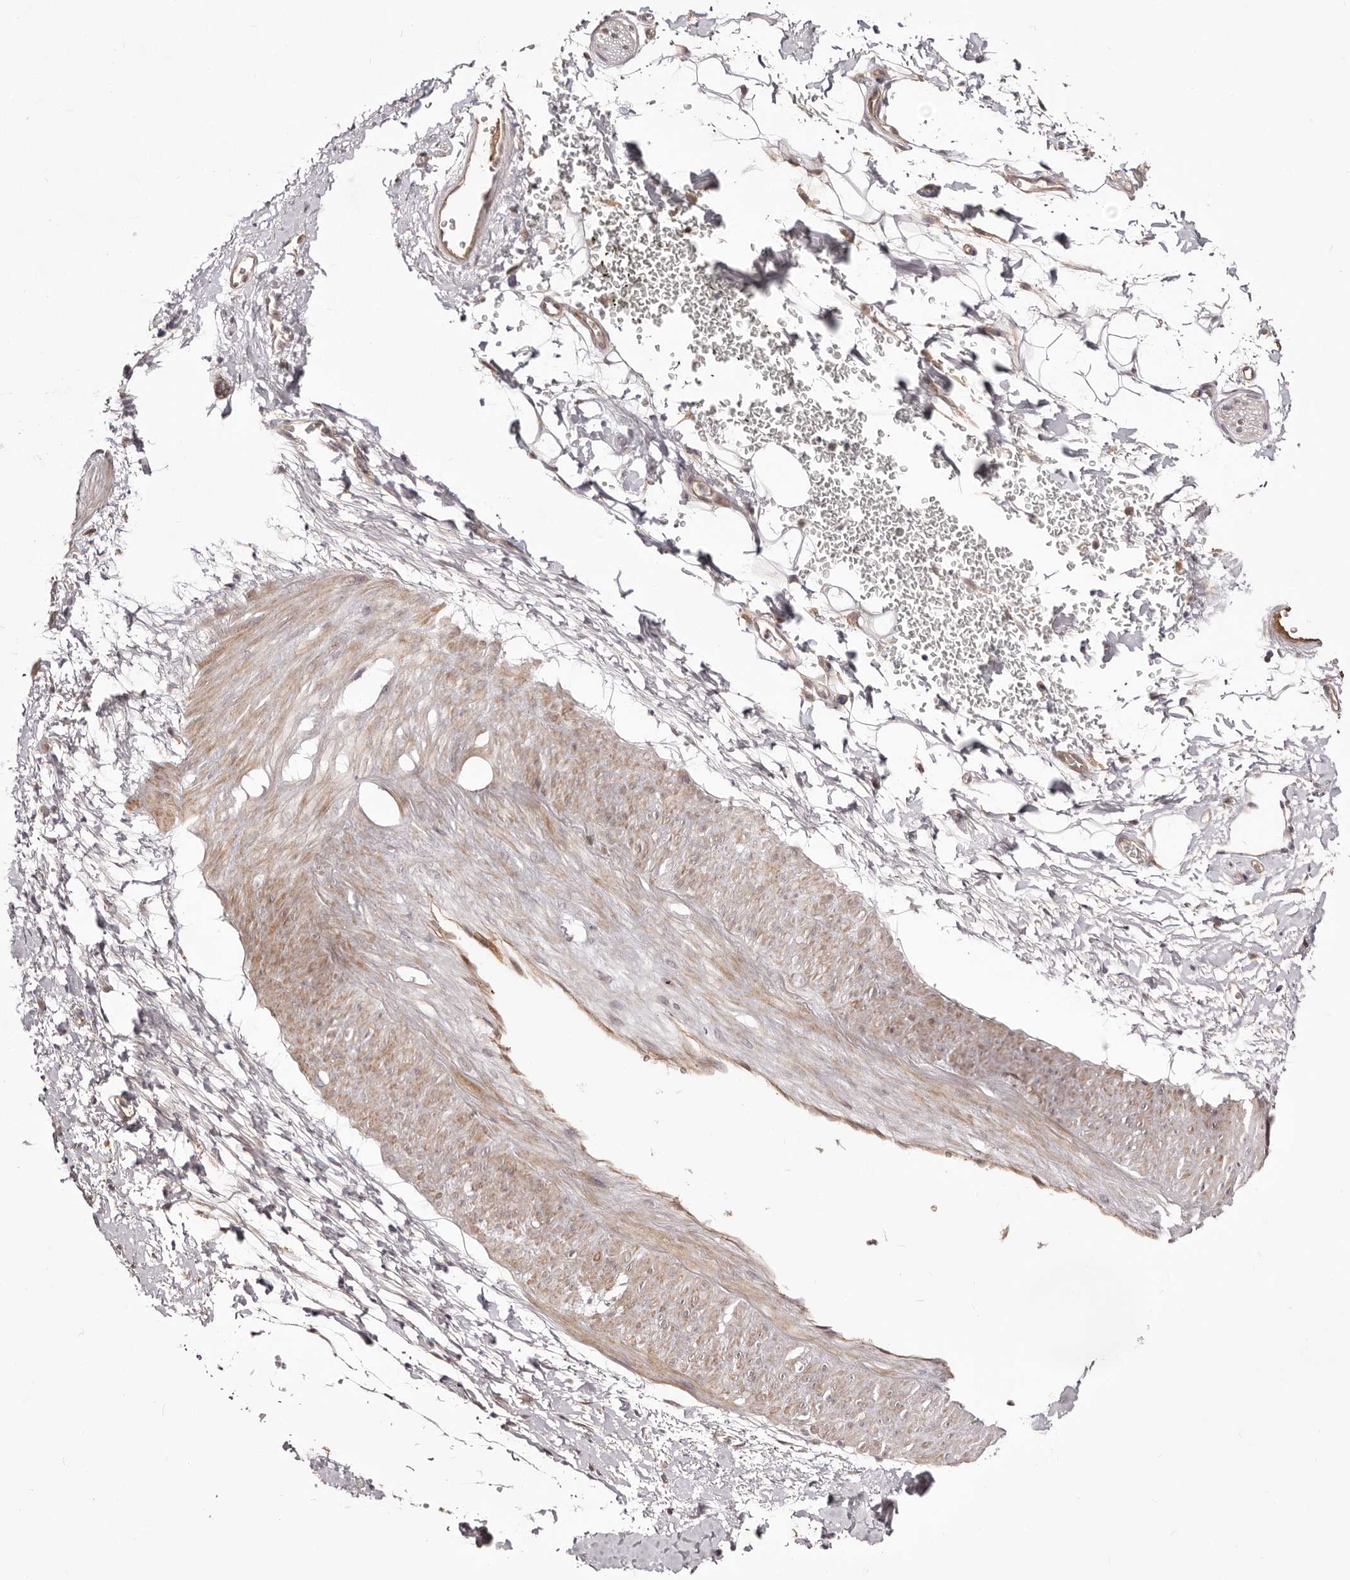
{"staining": {"intensity": "moderate", "quantity": ">75%", "location": "cytoplasmic/membranous"}, "tissue": "adipose tissue", "cell_type": "Adipocytes", "image_type": "normal", "snomed": [{"axis": "morphology", "description": "Normal tissue, NOS"}, {"axis": "morphology", "description": "Adenocarcinoma, NOS"}, {"axis": "topography", "description": "Pancreas"}, {"axis": "topography", "description": "Peripheral nerve tissue"}], "caption": "The photomicrograph reveals a brown stain indicating the presence of a protein in the cytoplasmic/membranous of adipocytes in adipose tissue. The staining is performed using DAB (3,3'-diaminobenzidine) brown chromogen to label protein expression. The nuclei are counter-stained blue using hematoxylin.", "gene": "EGR3", "patient": {"sex": "male", "age": 59}}